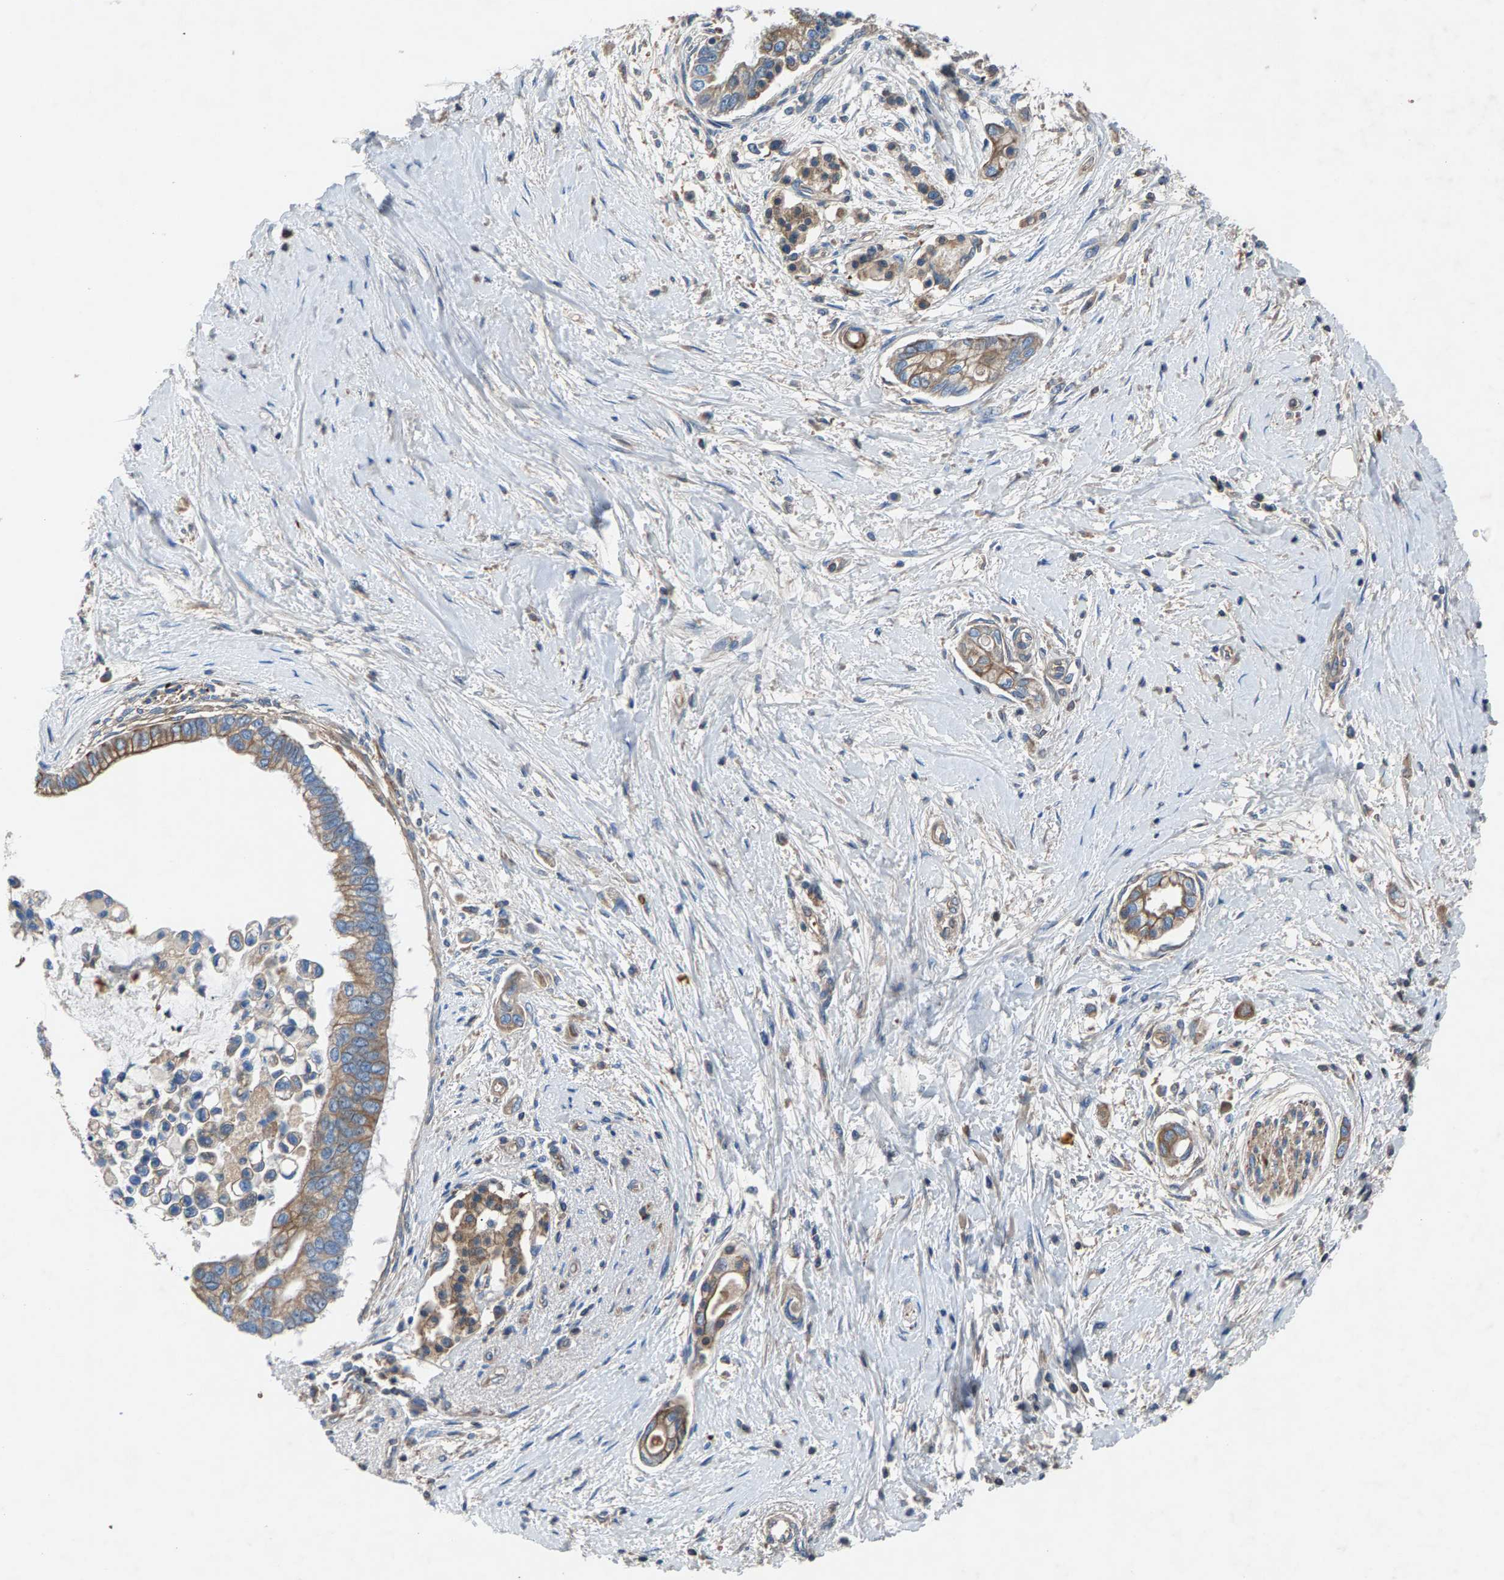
{"staining": {"intensity": "moderate", "quantity": ">75%", "location": "cytoplasmic/membranous"}, "tissue": "pancreatic cancer", "cell_type": "Tumor cells", "image_type": "cancer", "snomed": [{"axis": "morphology", "description": "Adenocarcinoma, NOS"}, {"axis": "topography", "description": "Pancreas"}], "caption": "Protein expression analysis of human pancreatic adenocarcinoma reveals moderate cytoplasmic/membranous staining in approximately >75% of tumor cells. The staining is performed using DAB (3,3'-diaminobenzidine) brown chromogen to label protein expression. The nuclei are counter-stained blue using hematoxylin.", "gene": "LPCAT1", "patient": {"sex": "male", "age": 59}}